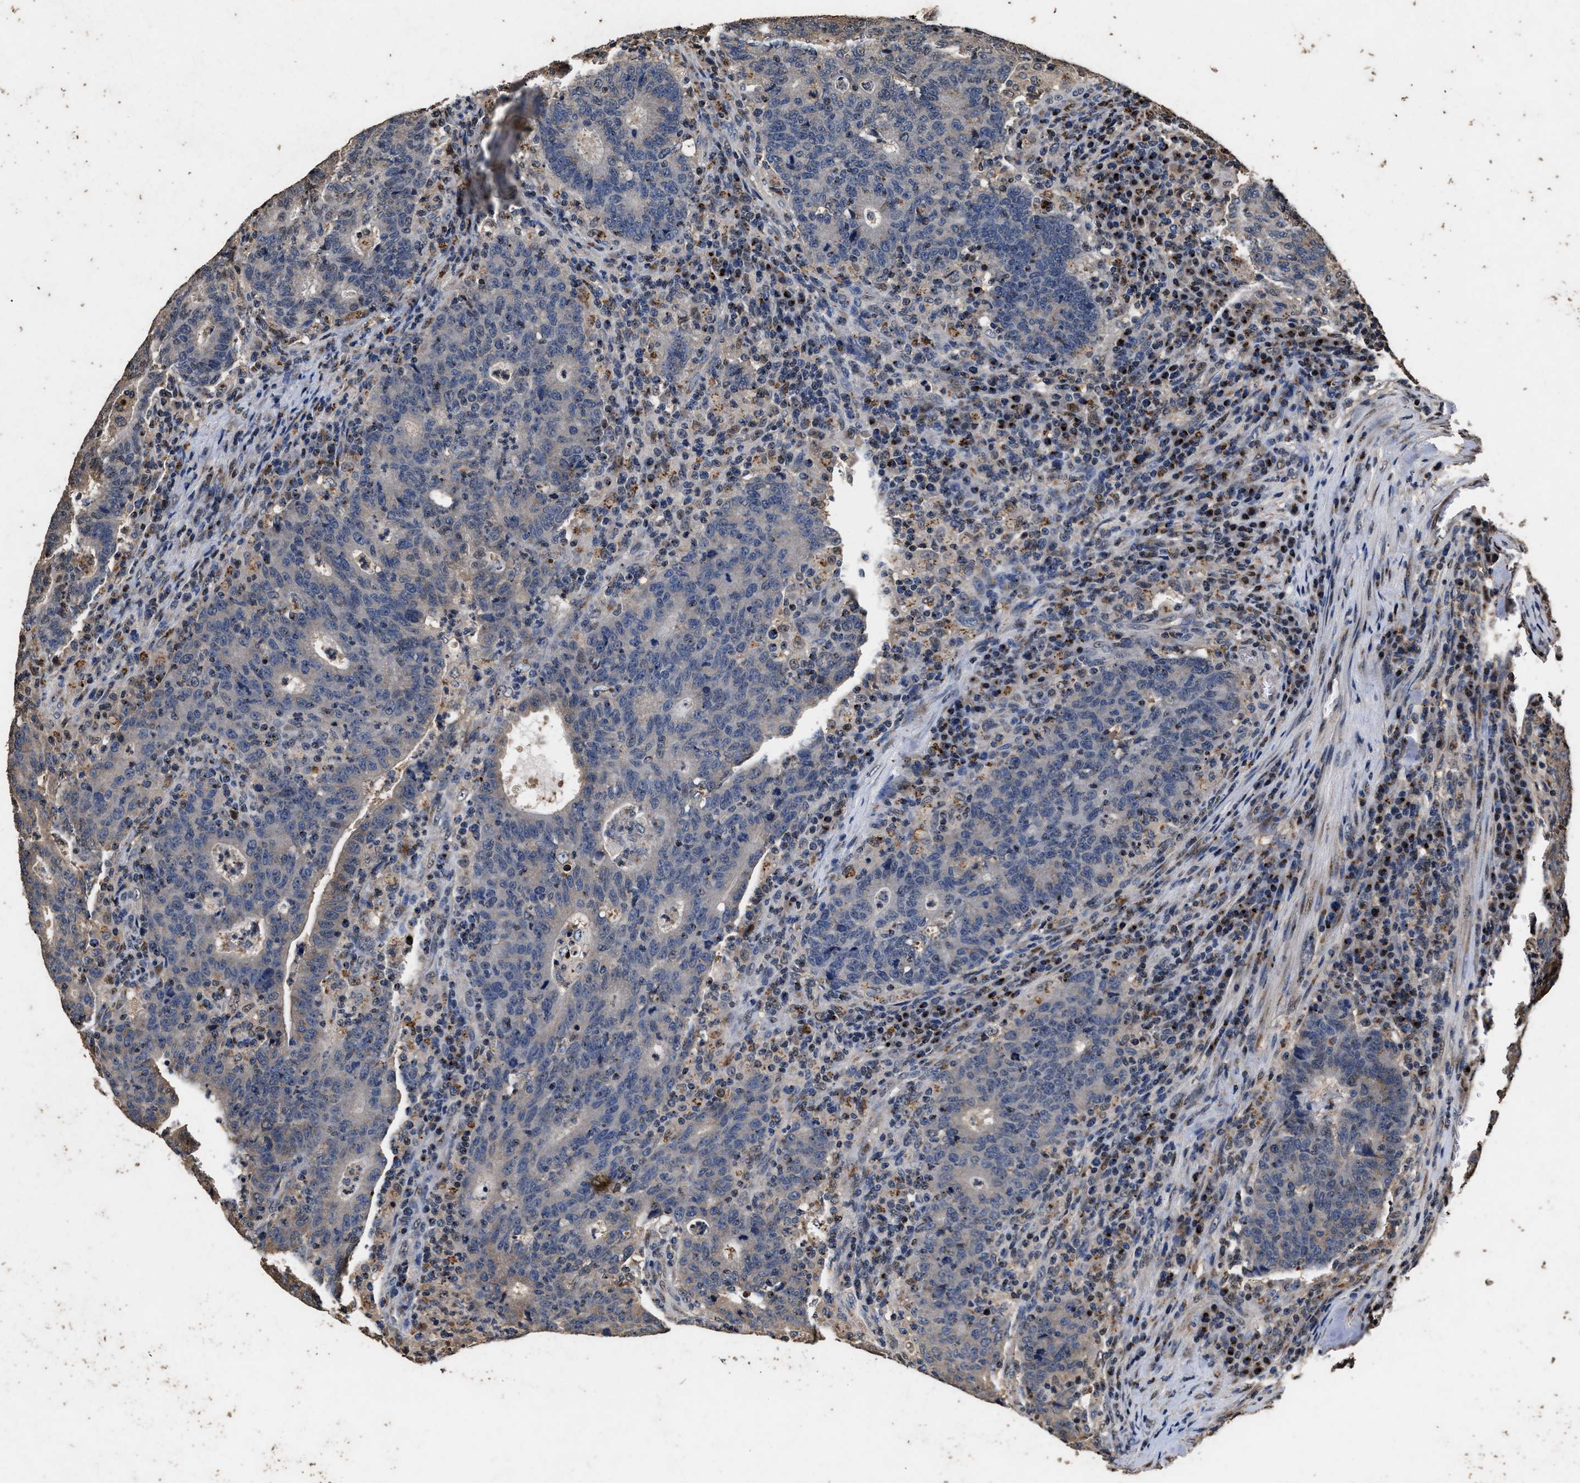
{"staining": {"intensity": "negative", "quantity": "none", "location": "none"}, "tissue": "colorectal cancer", "cell_type": "Tumor cells", "image_type": "cancer", "snomed": [{"axis": "morphology", "description": "Adenocarcinoma, NOS"}, {"axis": "topography", "description": "Colon"}], "caption": "Colorectal cancer (adenocarcinoma) was stained to show a protein in brown. There is no significant expression in tumor cells. The staining is performed using DAB brown chromogen with nuclei counter-stained in using hematoxylin.", "gene": "TPST2", "patient": {"sex": "female", "age": 75}}